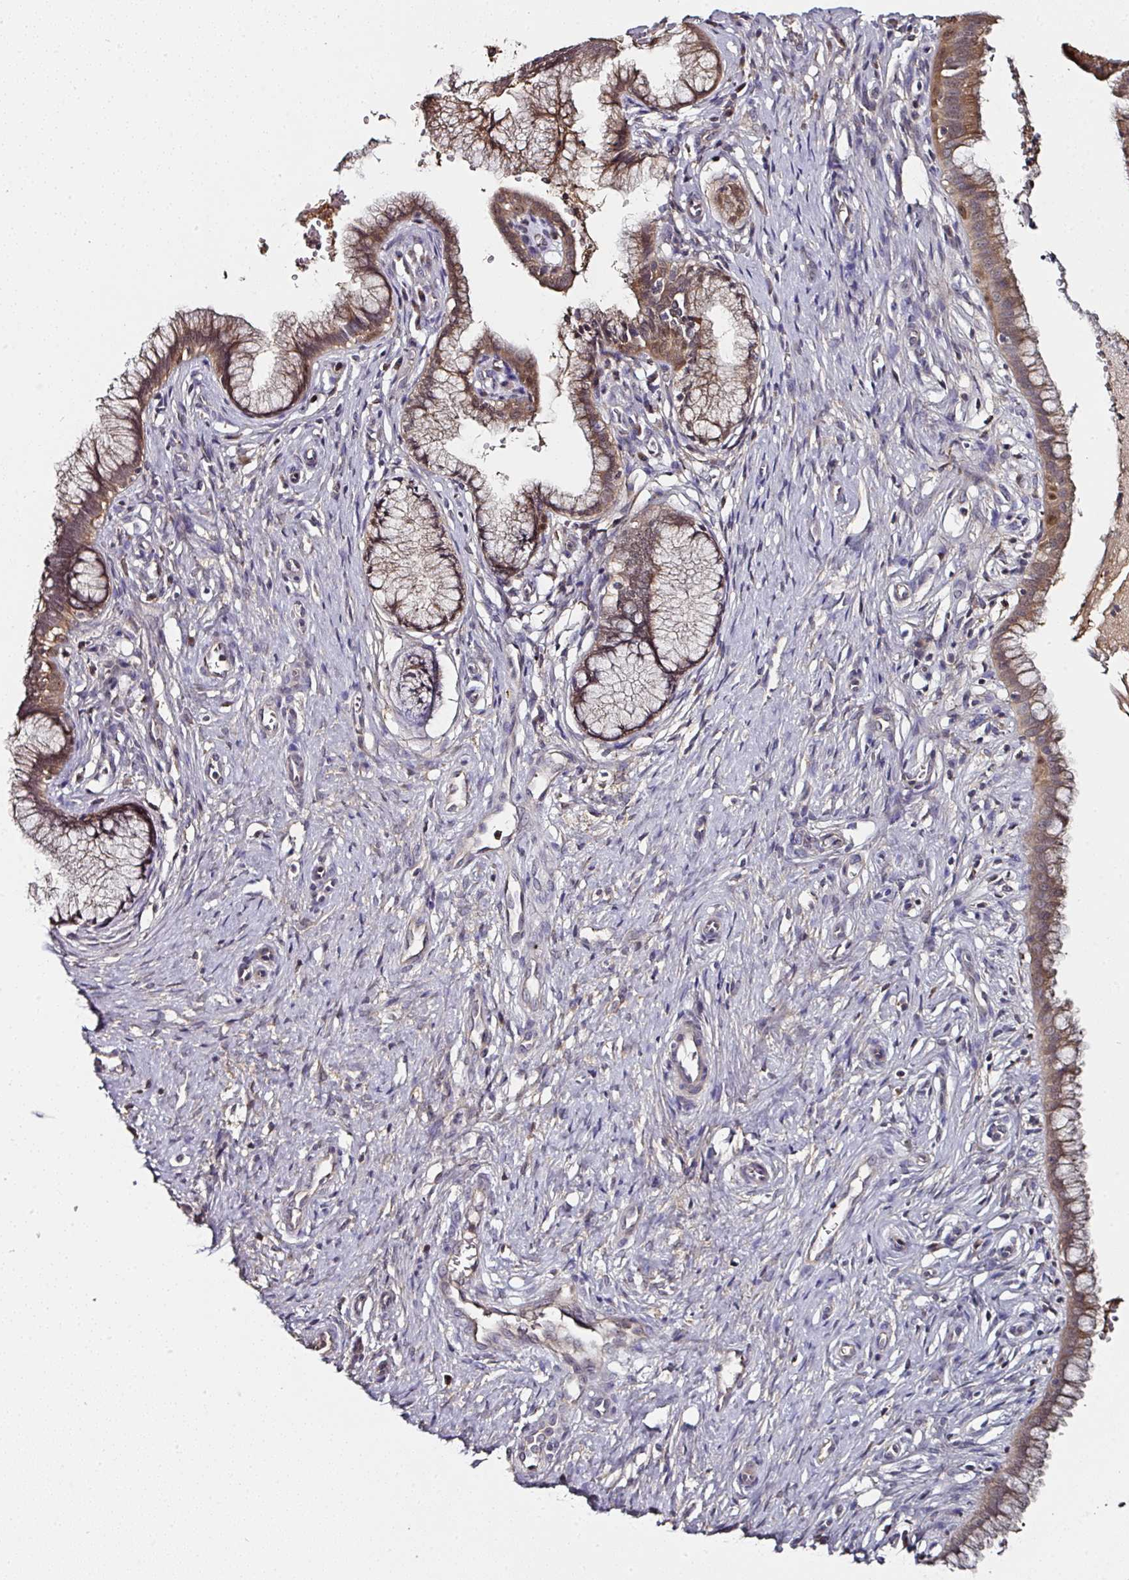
{"staining": {"intensity": "moderate", "quantity": ">75%", "location": "cytoplasmic/membranous"}, "tissue": "cervix", "cell_type": "Glandular cells", "image_type": "normal", "snomed": [{"axis": "morphology", "description": "Normal tissue, NOS"}, {"axis": "topography", "description": "Cervix"}], "caption": "A high-resolution histopathology image shows immunohistochemistry staining of normal cervix, which reveals moderate cytoplasmic/membranous expression in approximately >75% of glandular cells. (DAB (3,3'-diaminobenzidine) = brown stain, brightfield microscopy at high magnification).", "gene": "CTDSP2", "patient": {"sex": "female", "age": 36}}